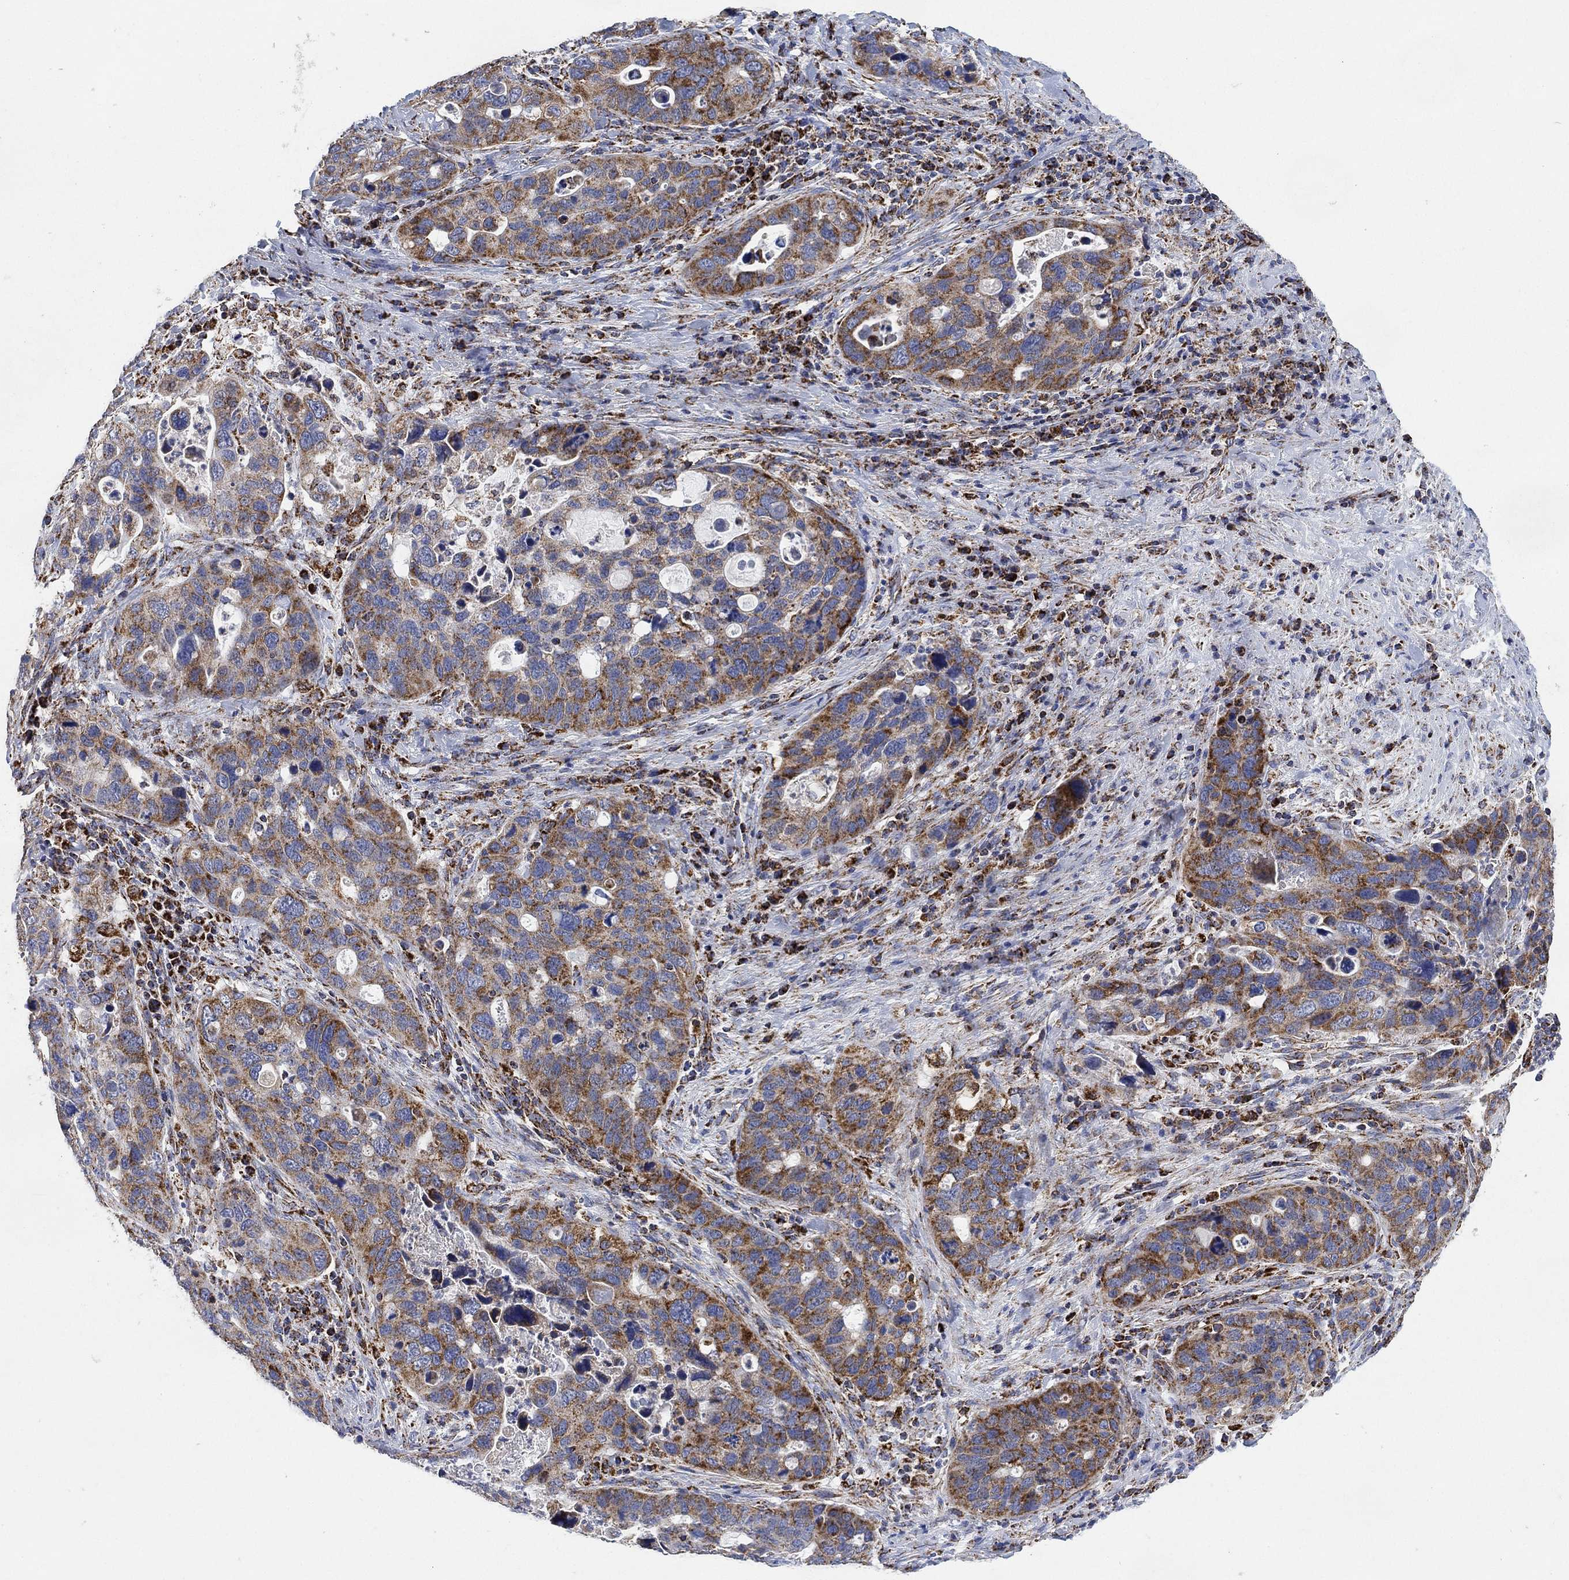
{"staining": {"intensity": "strong", "quantity": "25%-75%", "location": "cytoplasmic/membranous"}, "tissue": "stomach cancer", "cell_type": "Tumor cells", "image_type": "cancer", "snomed": [{"axis": "morphology", "description": "Adenocarcinoma, NOS"}, {"axis": "topography", "description": "Stomach"}], "caption": "A micrograph of stomach cancer (adenocarcinoma) stained for a protein reveals strong cytoplasmic/membranous brown staining in tumor cells. Nuclei are stained in blue.", "gene": "NDUFS3", "patient": {"sex": "male", "age": 54}}